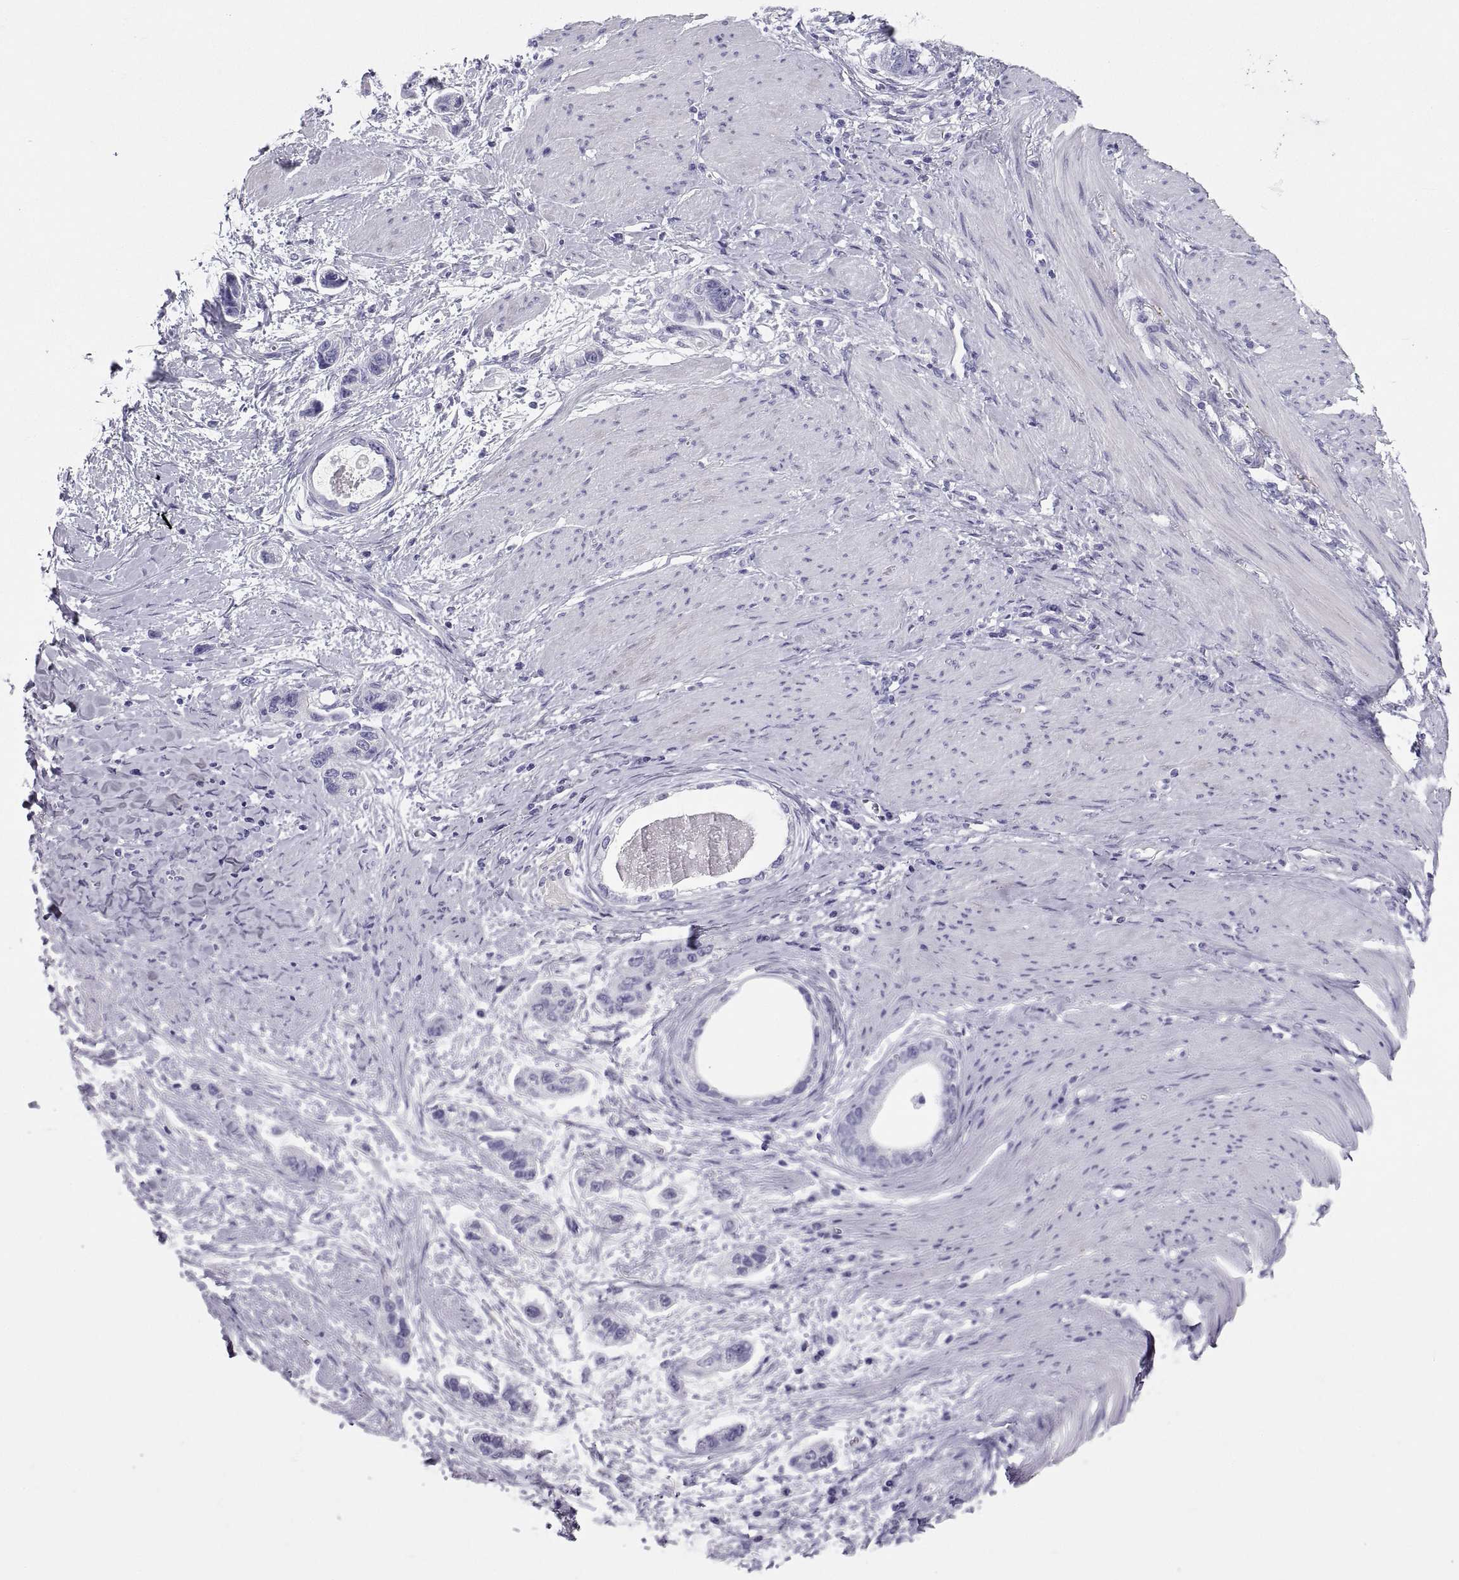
{"staining": {"intensity": "negative", "quantity": "none", "location": "none"}, "tissue": "stomach cancer", "cell_type": "Tumor cells", "image_type": "cancer", "snomed": [{"axis": "morphology", "description": "Adenocarcinoma, NOS"}, {"axis": "topography", "description": "Stomach, lower"}], "caption": "Immunohistochemistry of stomach adenocarcinoma displays no positivity in tumor cells. (Stains: DAB (3,3'-diaminobenzidine) IHC with hematoxylin counter stain, Microscopy: brightfield microscopy at high magnification).", "gene": "PCSK1N", "patient": {"sex": "female", "age": 93}}